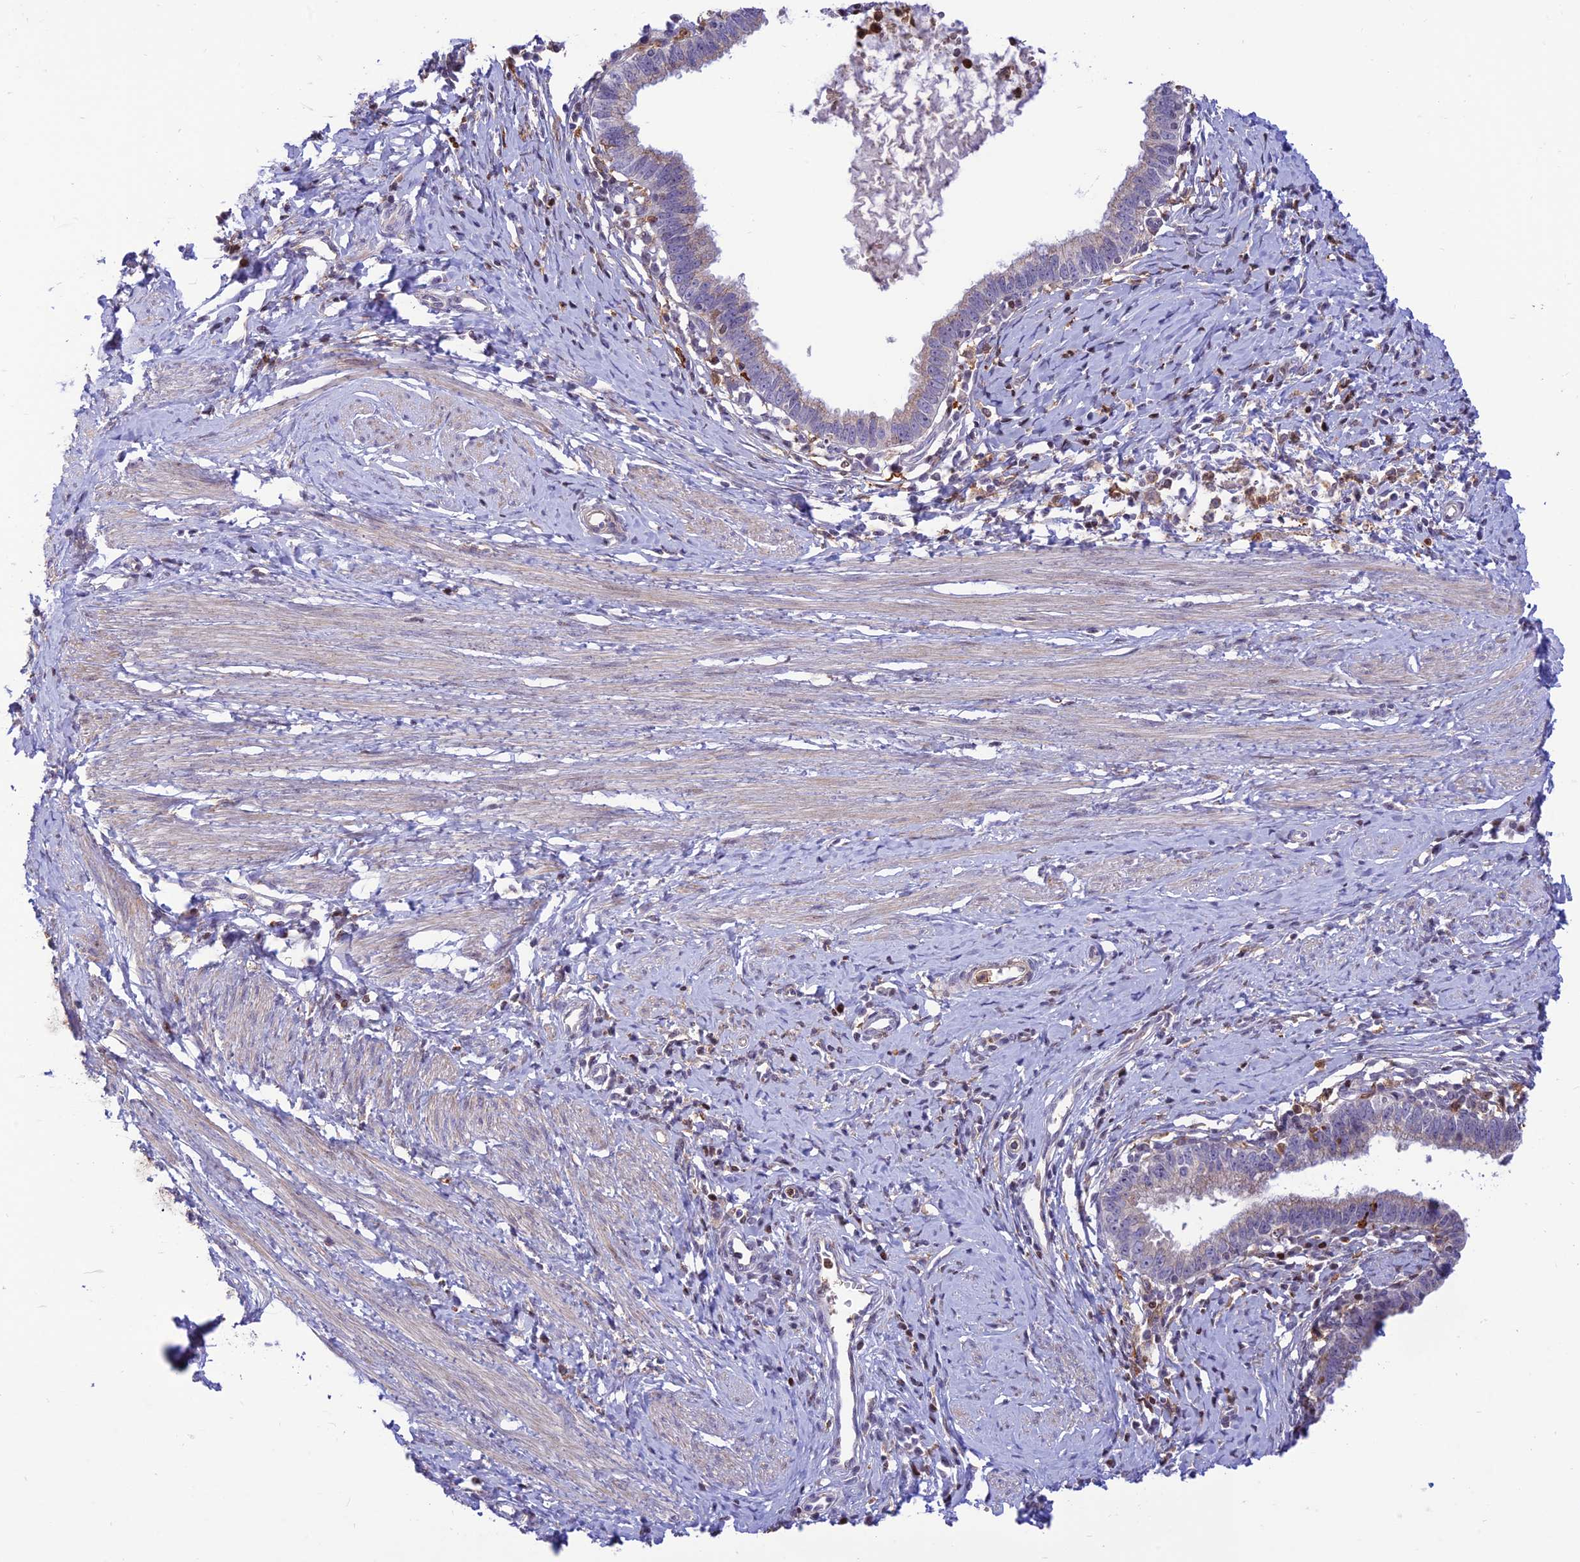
{"staining": {"intensity": "weak", "quantity": "<25%", "location": "cytoplasmic/membranous"}, "tissue": "cervical cancer", "cell_type": "Tumor cells", "image_type": "cancer", "snomed": [{"axis": "morphology", "description": "Adenocarcinoma, NOS"}, {"axis": "topography", "description": "Cervix"}], "caption": "Tumor cells show no significant protein expression in cervical cancer.", "gene": "FAM186B", "patient": {"sex": "female", "age": 36}}